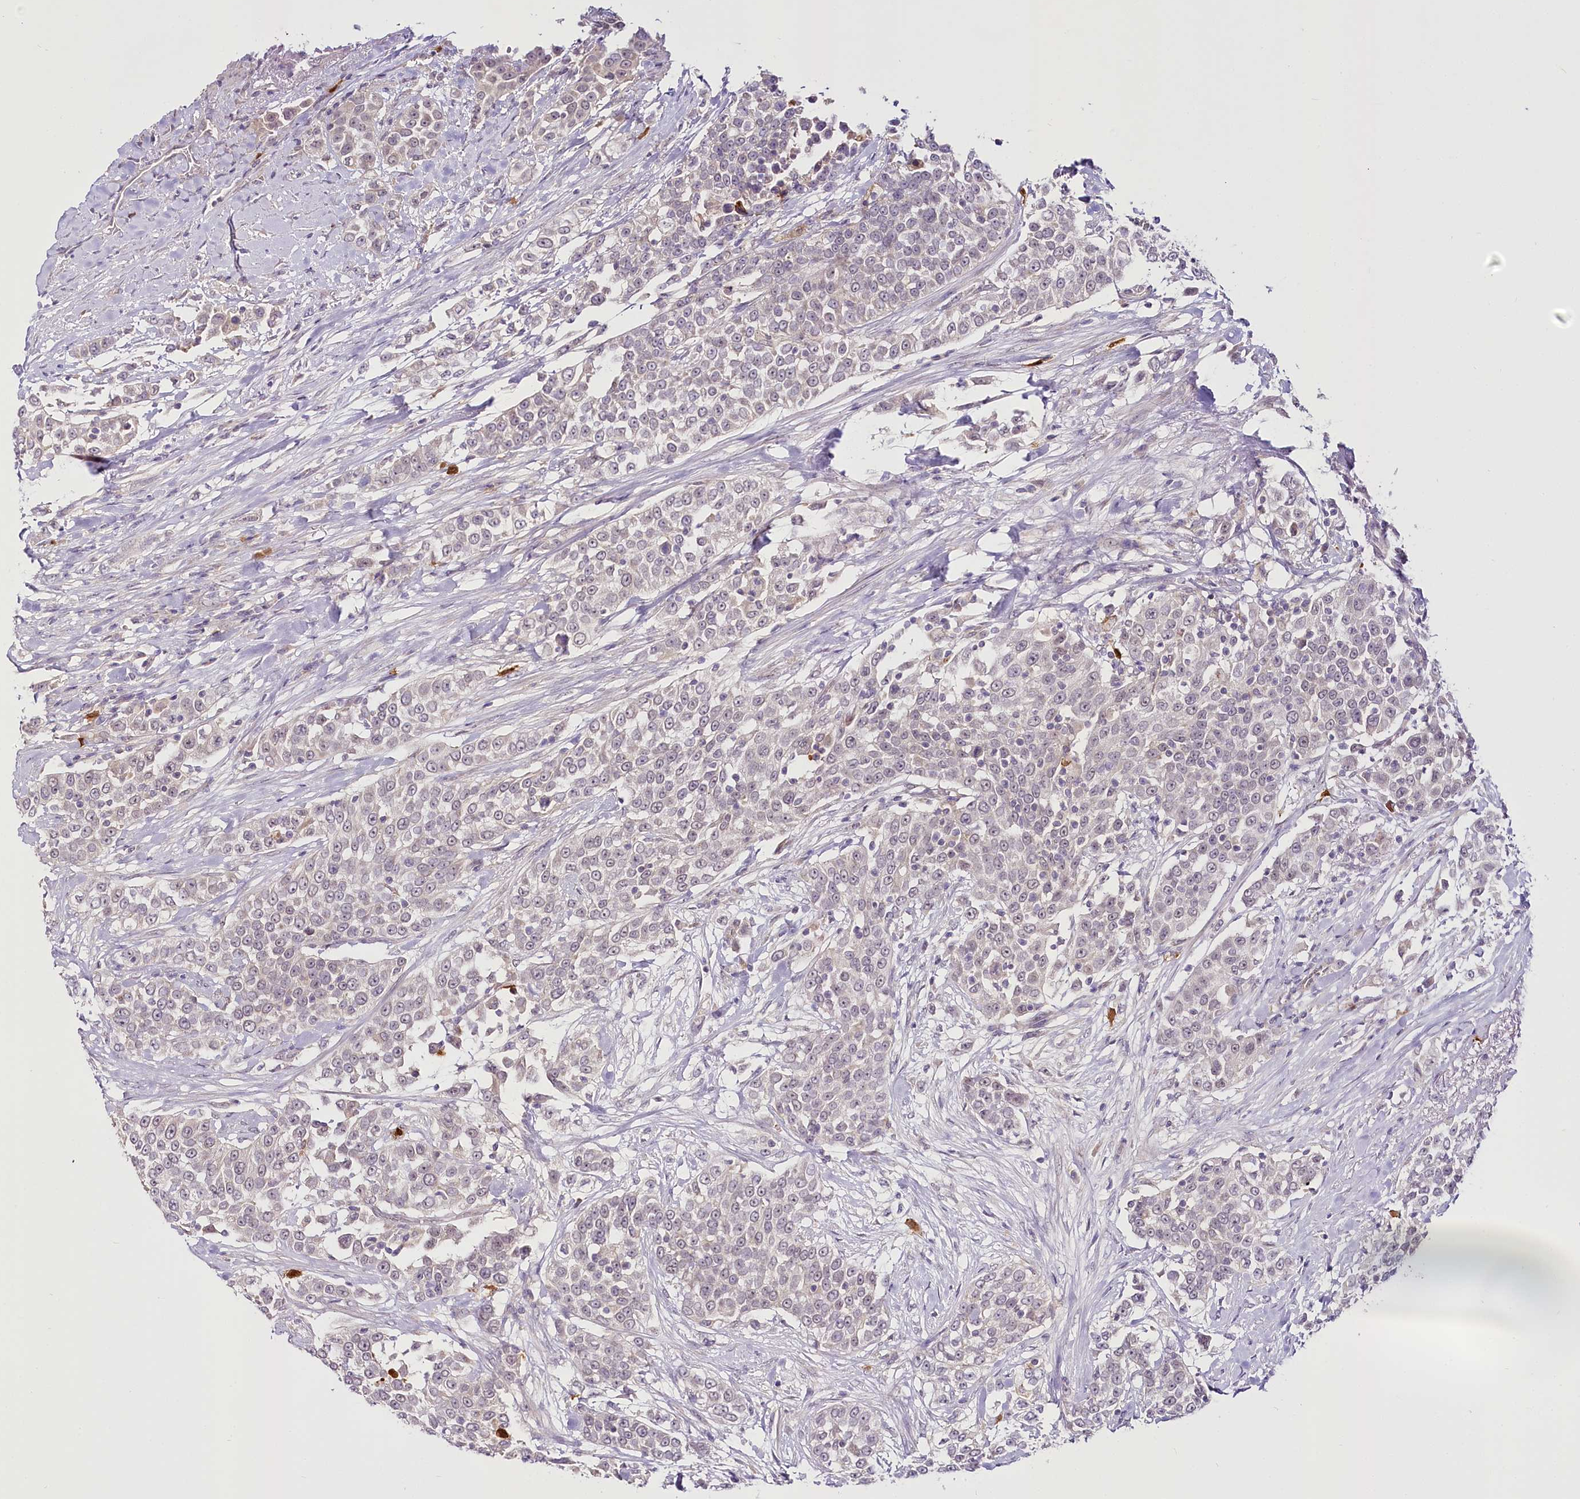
{"staining": {"intensity": "negative", "quantity": "none", "location": "none"}, "tissue": "urothelial cancer", "cell_type": "Tumor cells", "image_type": "cancer", "snomed": [{"axis": "morphology", "description": "Urothelial carcinoma, High grade"}, {"axis": "topography", "description": "Urinary bladder"}], "caption": "This photomicrograph is of urothelial cancer stained with immunohistochemistry (IHC) to label a protein in brown with the nuclei are counter-stained blue. There is no staining in tumor cells.", "gene": "VWA5A", "patient": {"sex": "female", "age": 80}}